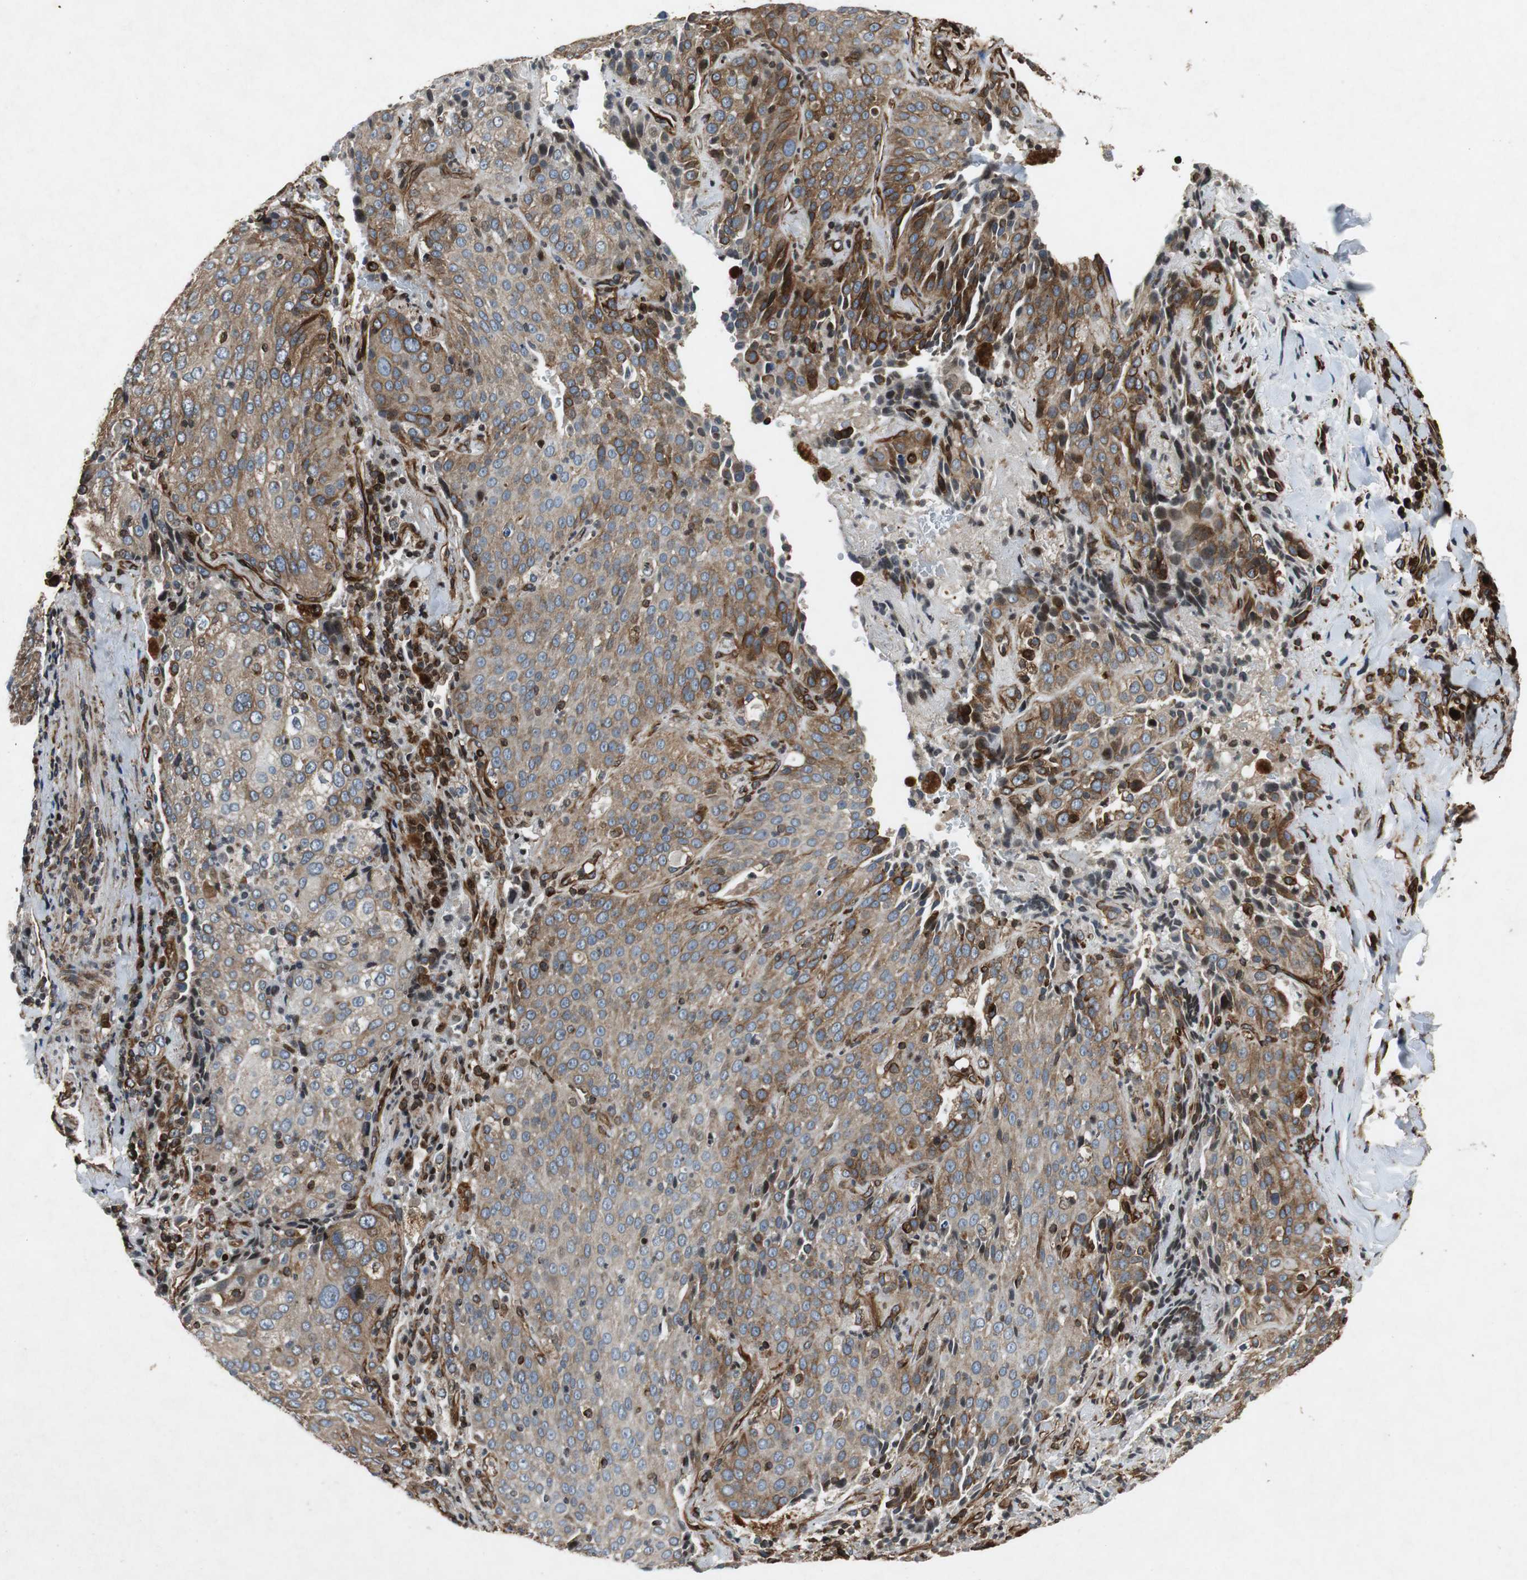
{"staining": {"intensity": "moderate", "quantity": "25%-75%", "location": "cytoplasmic/membranous"}, "tissue": "lung cancer", "cell_type": "Tumor cells", "image_type": "cancer", "snomed": [{"axis": "morphology", "description": "Squamous cell carcinoma, NOS"}, {"axis": "topography", "description": "Lung"}], "caption": "Immunohistochemistry (IHC) micrograph of neoplastic tissue: lung cancer stained using immunohistochemistry displays medium levels of moderate protein expression localized specifically in the cytoplasmic/membranous of tumor cells, appearing as a cytoplasmic/membranous brown color.", "gene": "TUBA4A", "patient": {"sex": "male", "age": 54}}